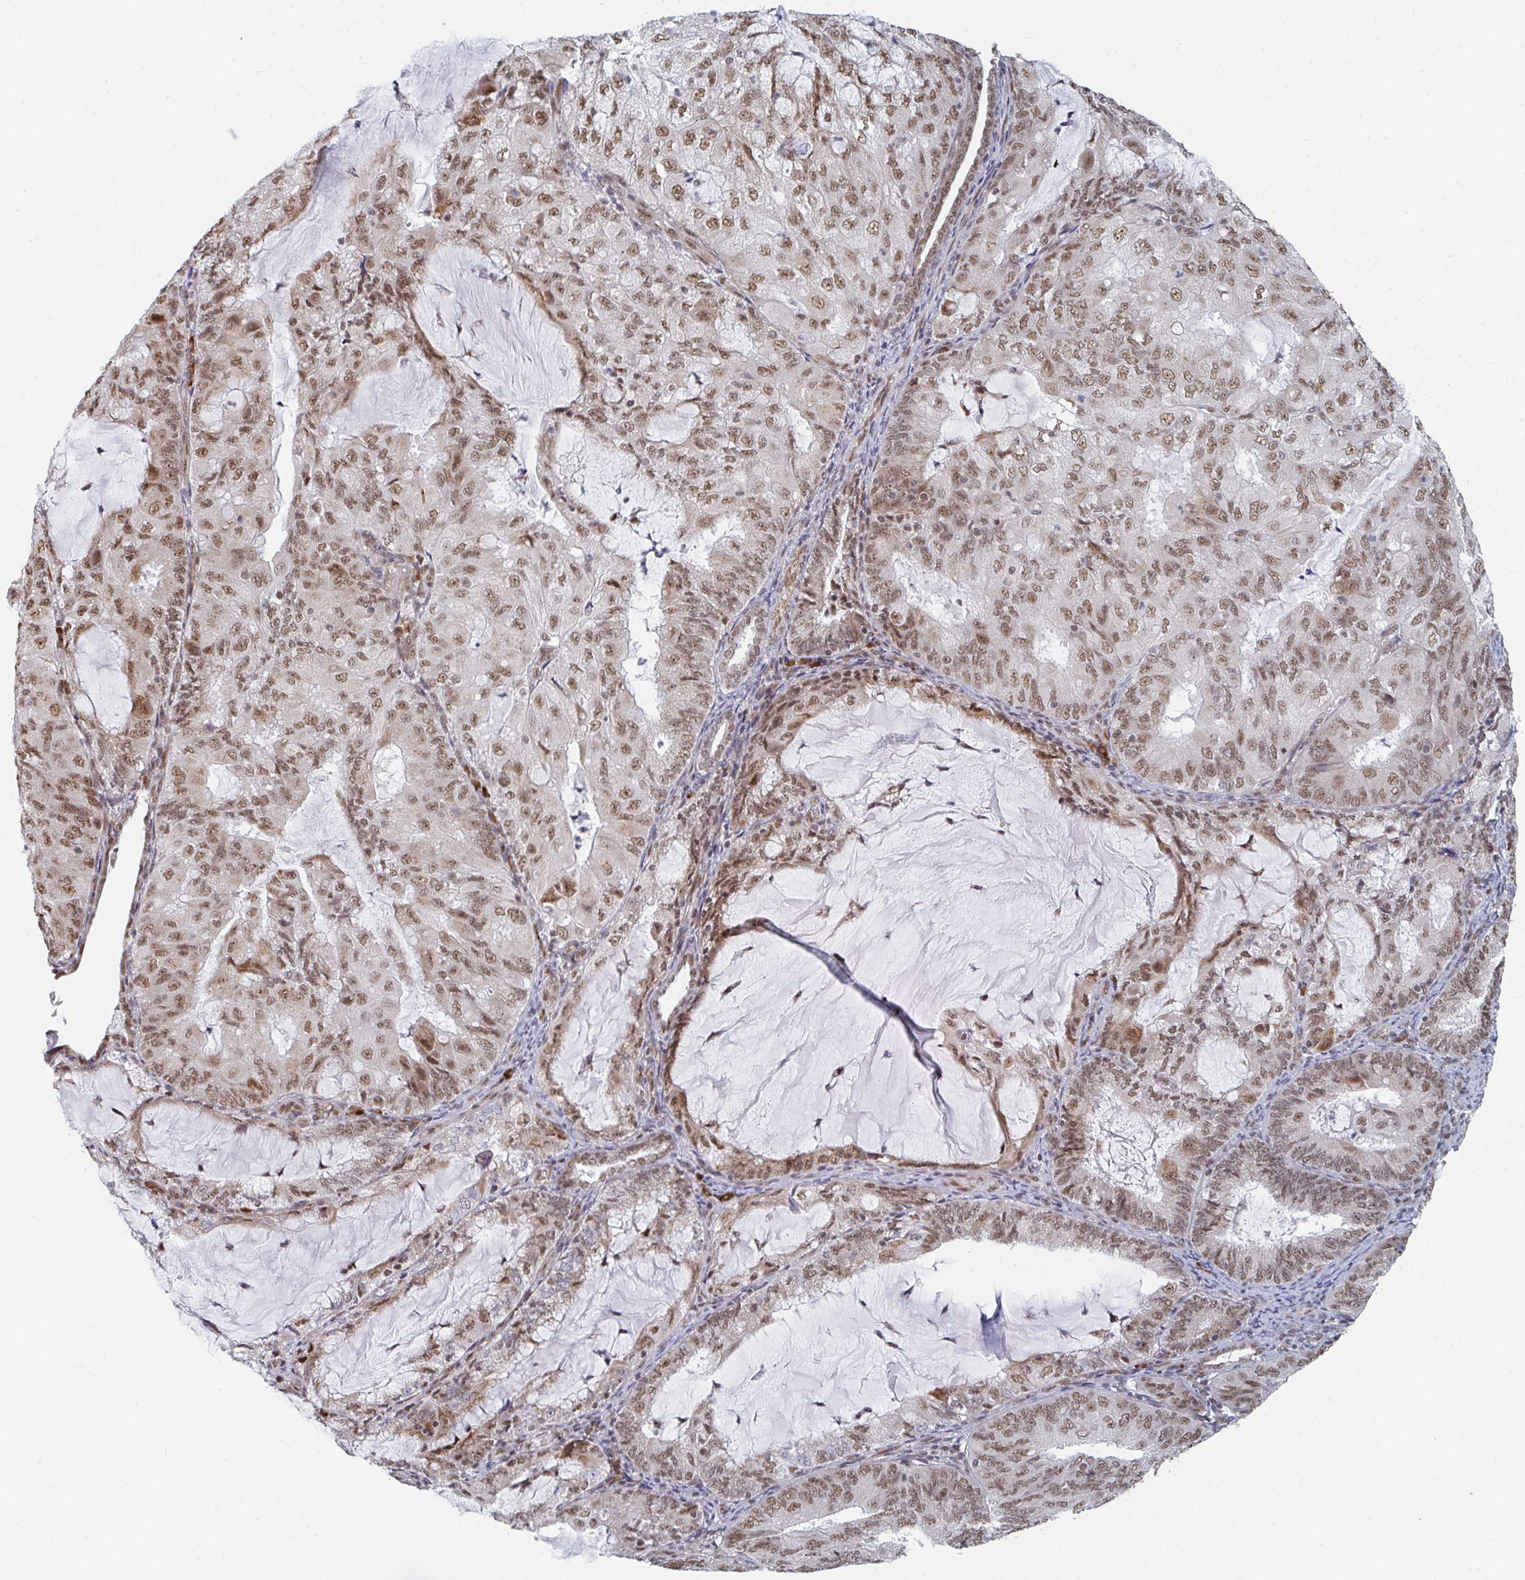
{"staining": {"intensity": "moderate", "quantity": ">75%", "location": "nuclear"}, "tissue": "endometrial cancer", "cell_type": "Tumor cells", "image_type": "cancer", "snomed": [{"axis": "morphology", "description": "Adenocarcinoma, NOS"}, {"axis": "topography", "description": "Endometrium"}], "caption": "Protein expression analysis of human endometrial cancer reveals moderate nuclear expression in about >75% of tumor cells.", "gene": "MBNL1", "patient": {"sex": "female", "age": 81}}